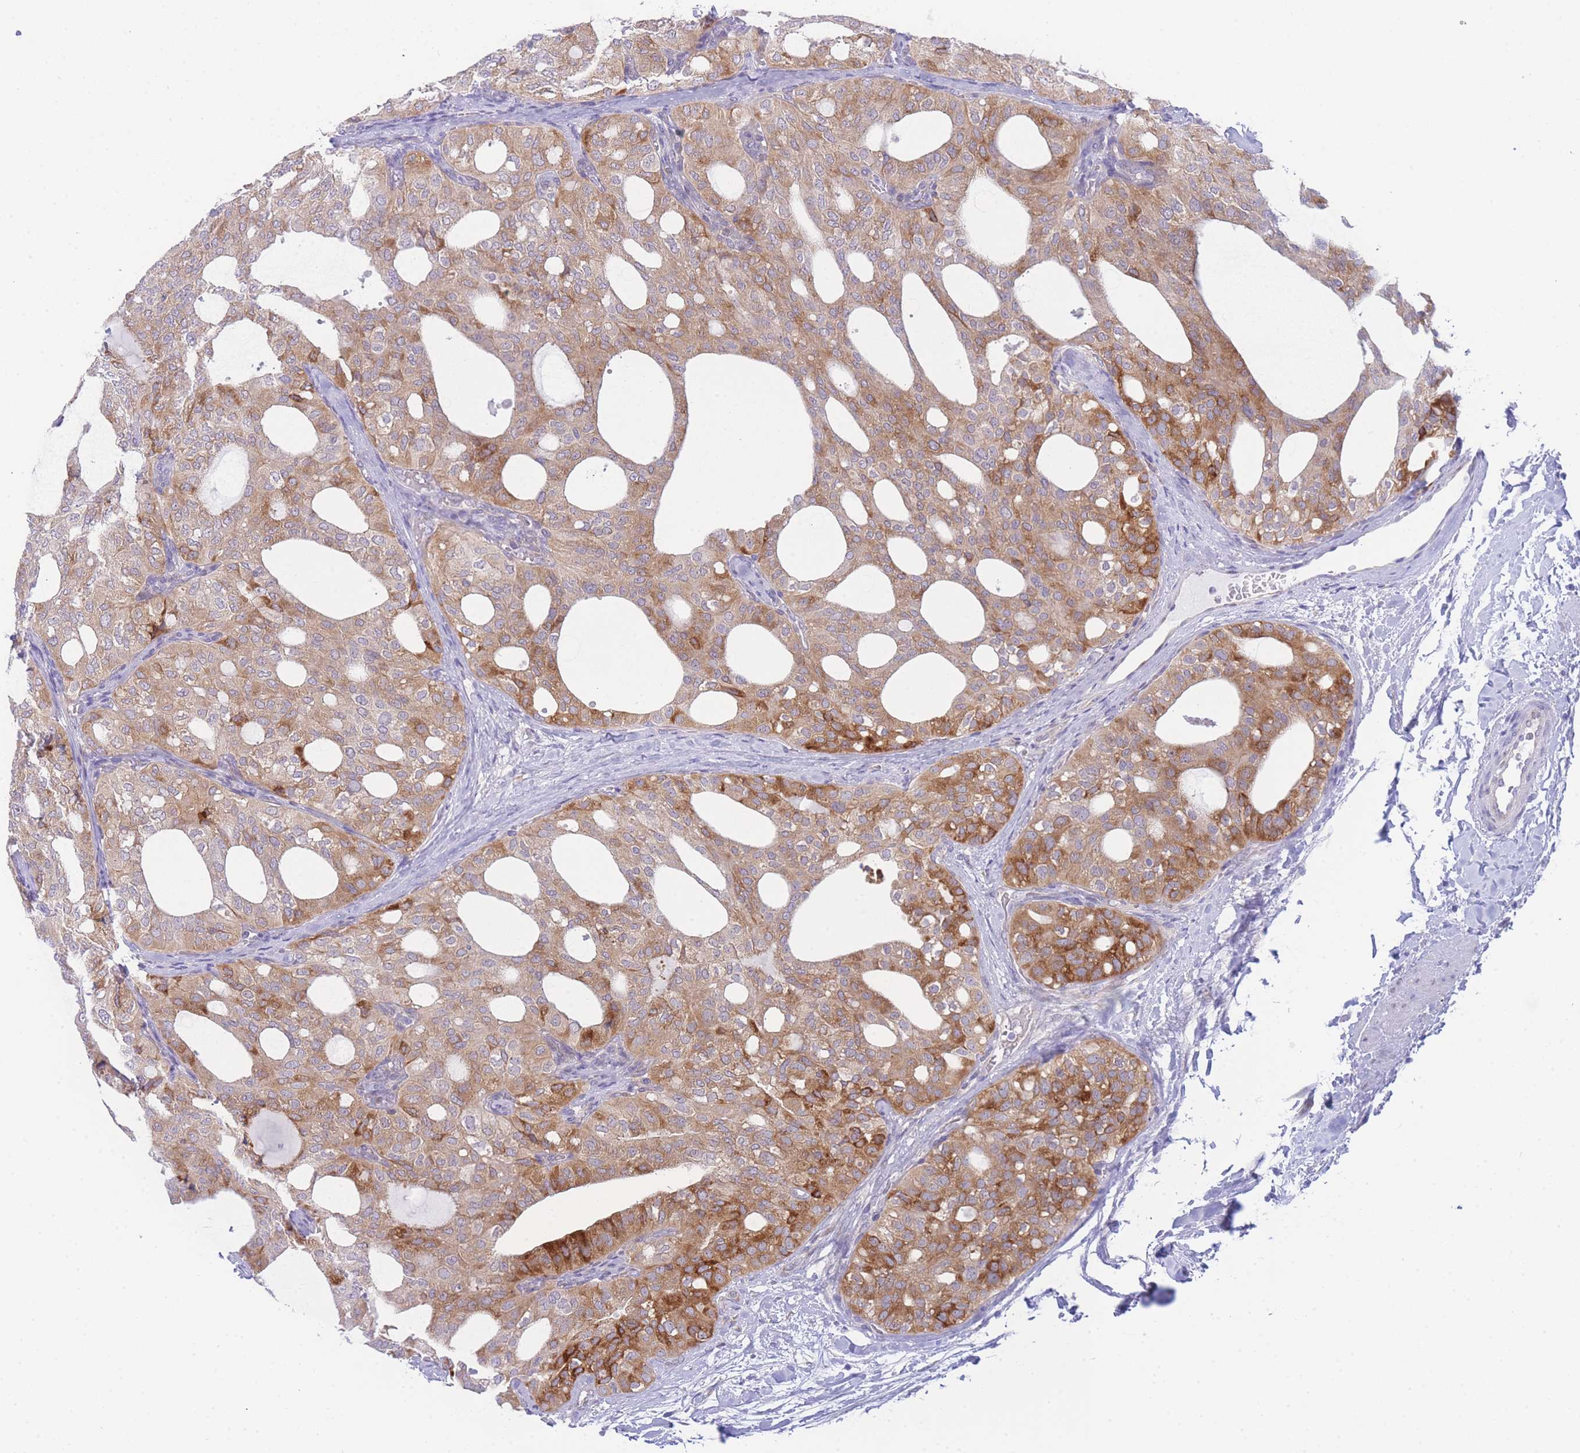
{"staining": {"intensity": "moderate", "quantity": ">75%", "location": "cytoplasmic/membranous"}, "tissue": "thyroid cancer", "cell_type": "Tumor cells", "image_type": "cancer", "snomed": [{"axis": "morphology", "description": "Follicular adenoma carcinoma, NOS"}, {"axis": "topography", "description": "Thyroid gland"}], "caption": "Protein staining reveals moderate cytoplasmic/membranous staining in approximately >75% of tumor cells in thyroid cancer. (Stains: DAB in brown, nuclei in blue, Microscopy: brightfield microscopy at high magnification).", "gene": "ZNF510", "patient": {"sex": "male", "age": 75}}